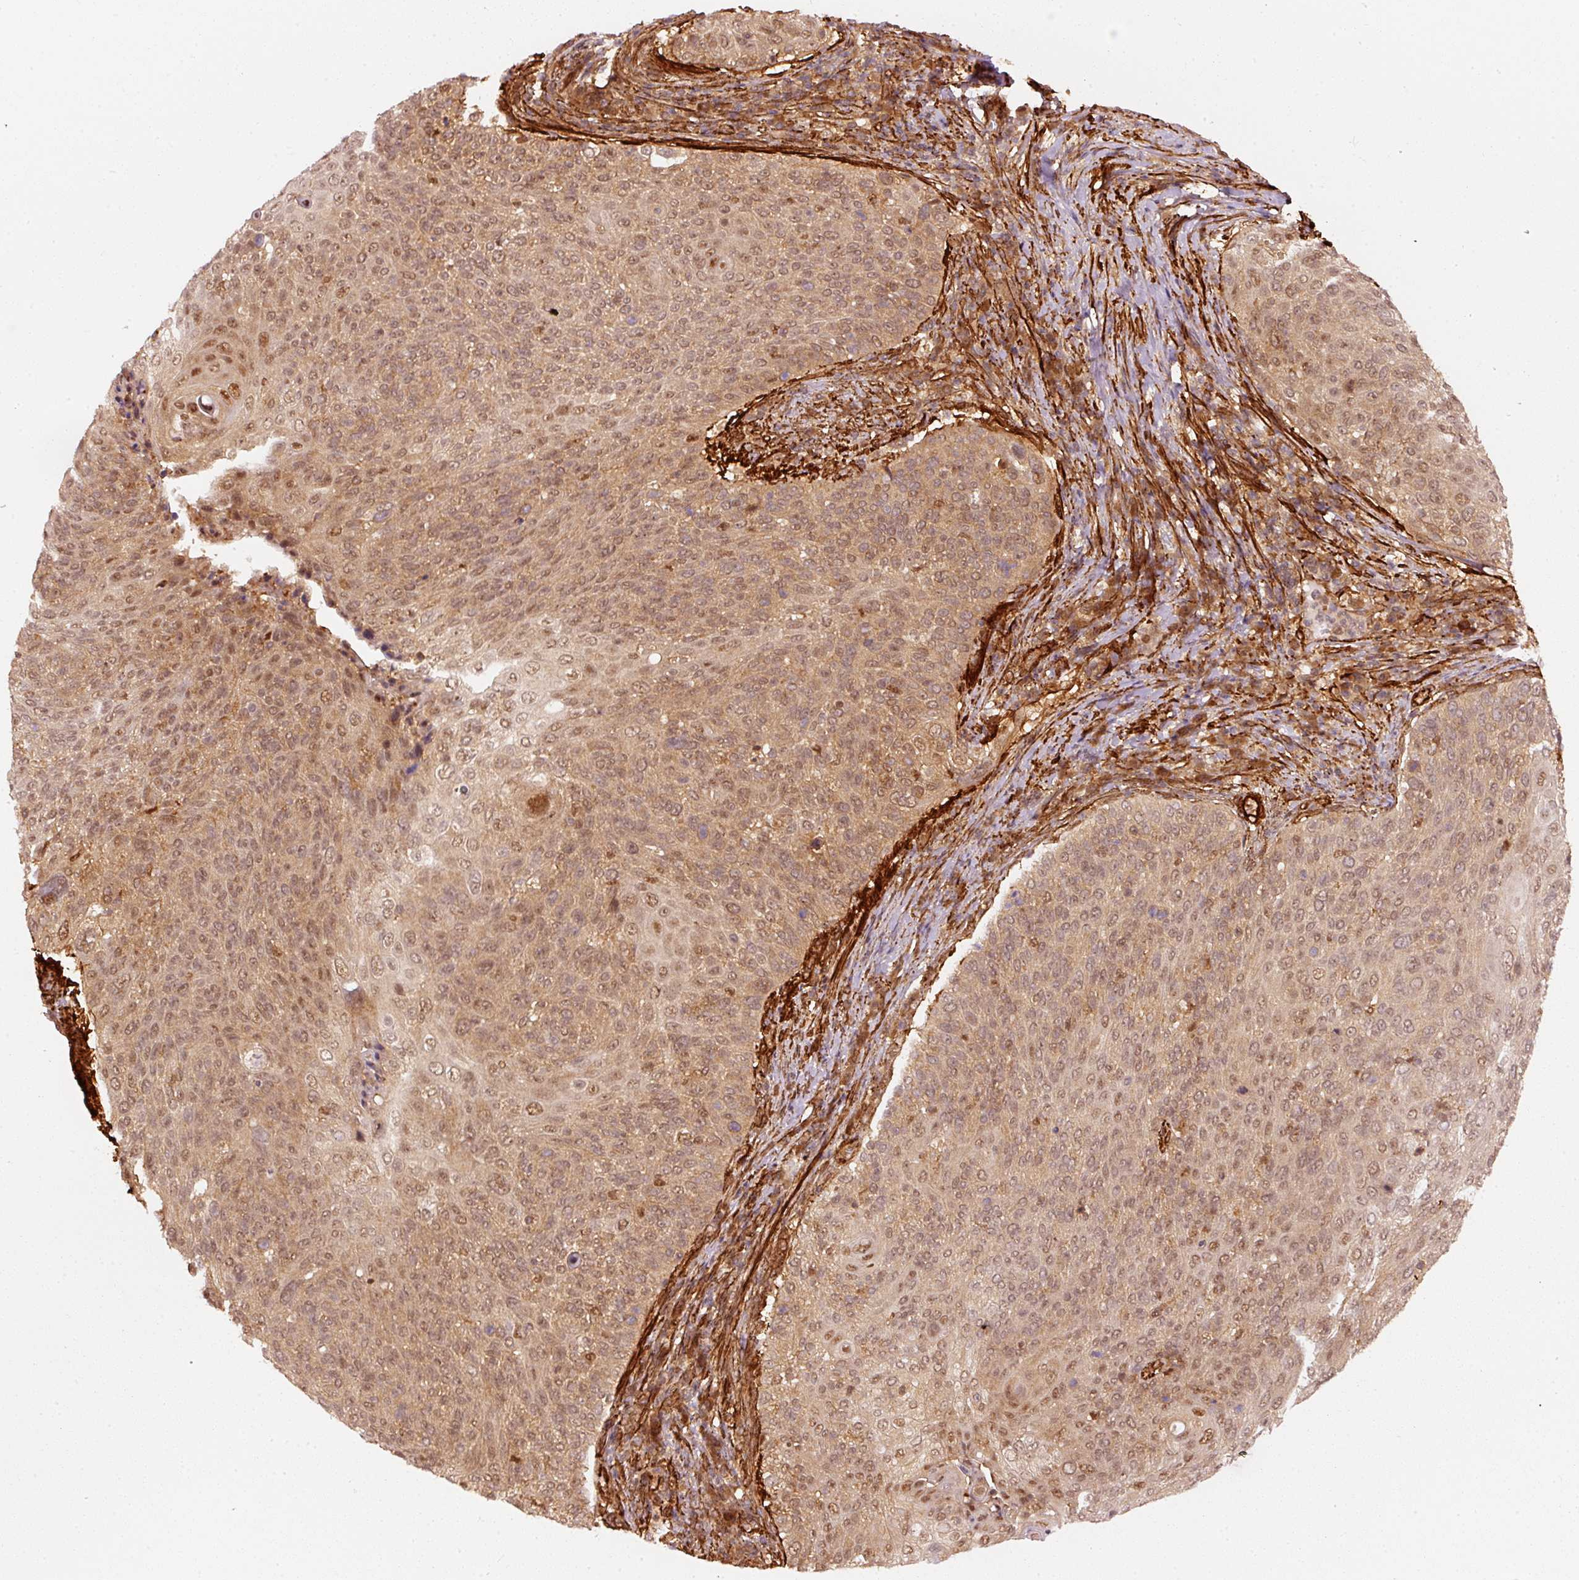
{"staining": {"intensity": "moderate", "quantity": ">75%", "location": "cytoplasmic/membranous,nuclear"}, "tissue": "cervical cancer", "cell_type": "Tumor cells", "image_type": "cancer", "snomed": [{"axis": "morphology", "description": "Squamous cell carcinoma, NOS"}, {"axis": "topography", "description": "Cervix"}], "caption": "Immunohistochemistry (IHC) (DAB) staining of cervical cancer (squamous cell carcinoma) shows moderate cytoplasmic/membranous and nuclear protein expression in about >75% of tumor cells.", "gene": "PSMD1", "patient": {"sex": "female", "age": 31}}